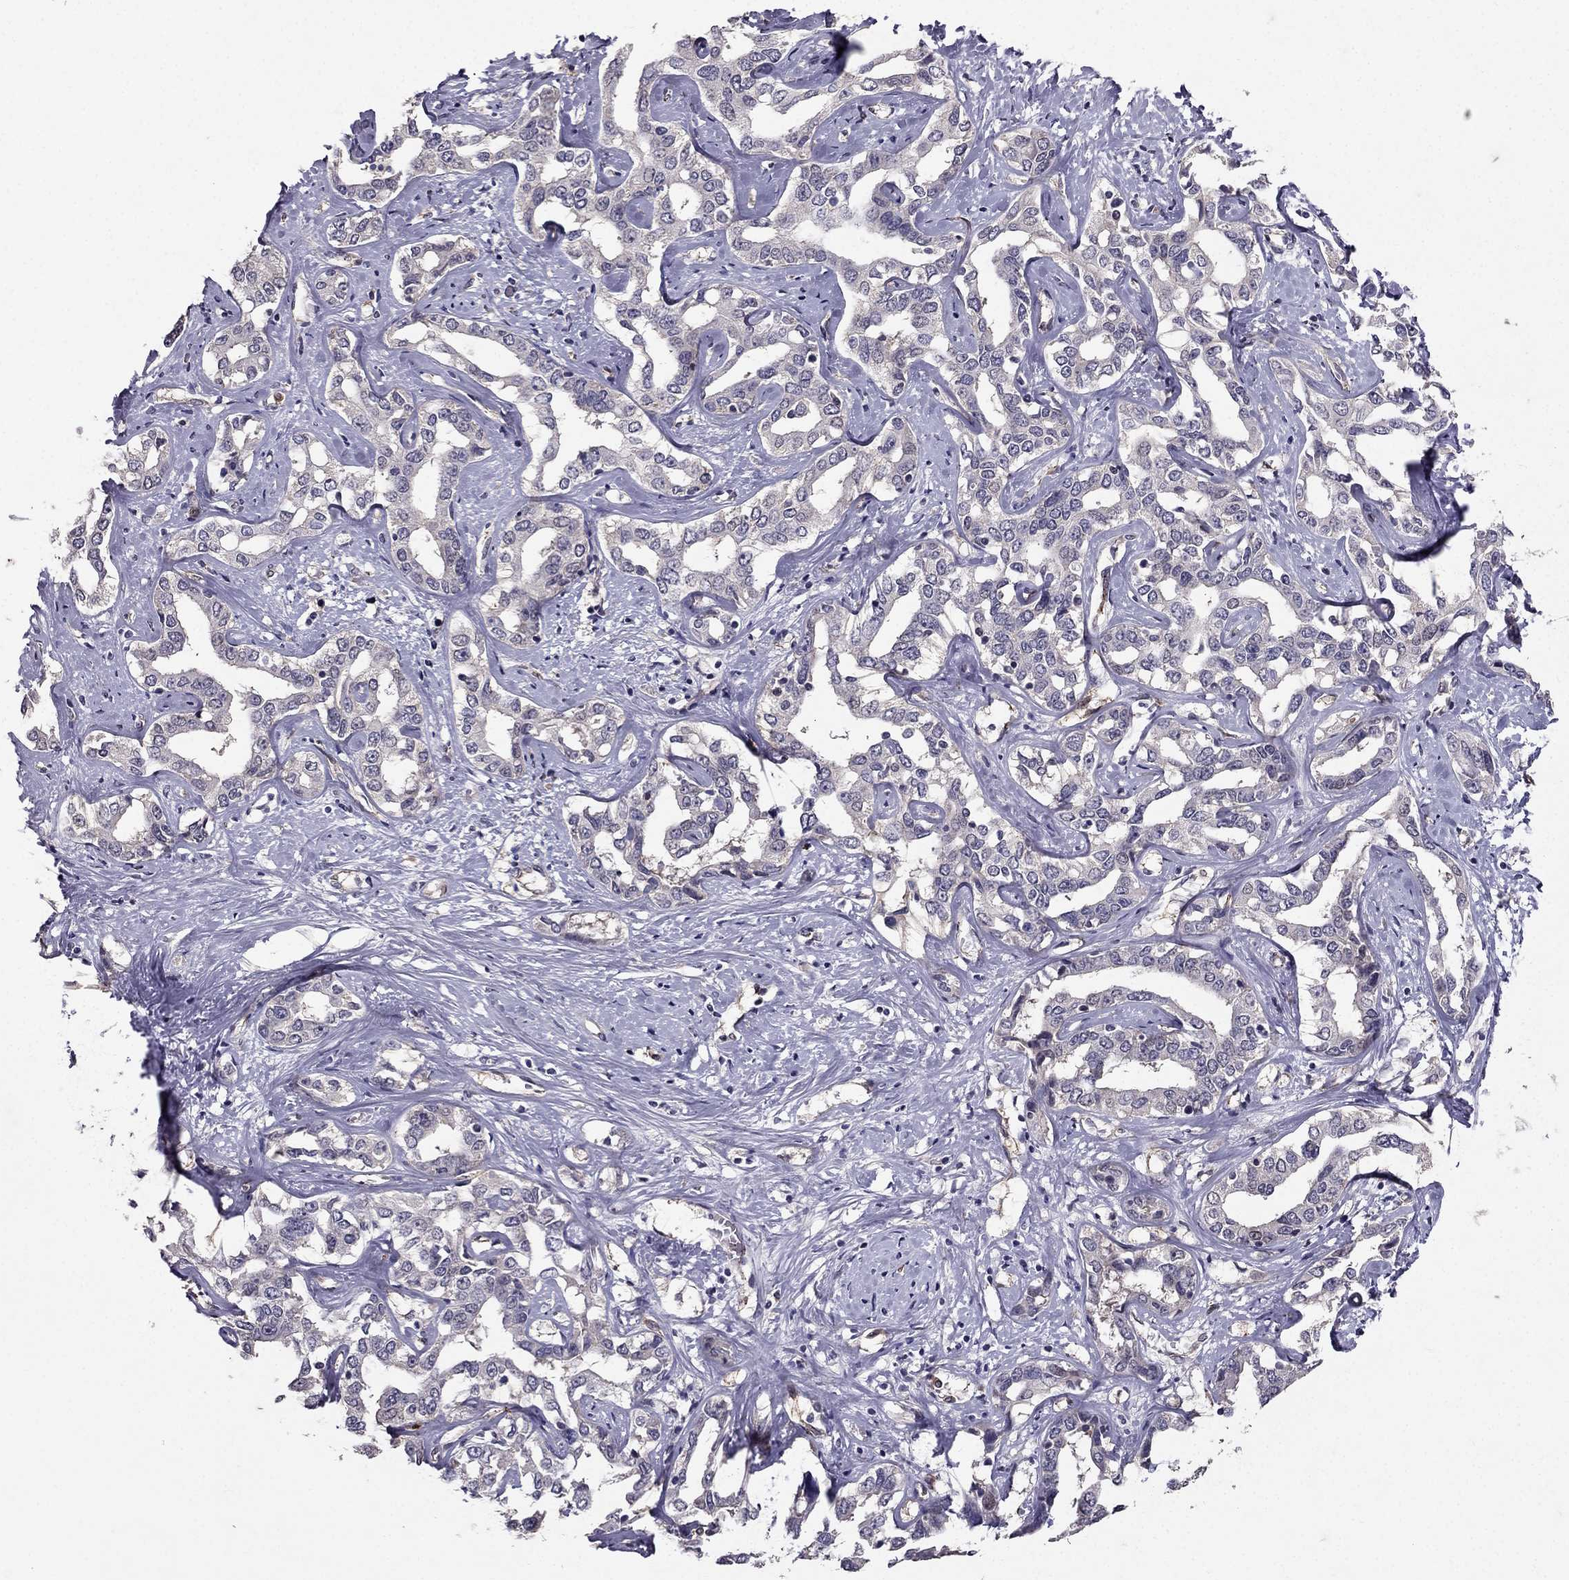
{"staining": {"intensity": "negative", "quantity": "none", "location": "none"}, "tissue": "liver cancer", "cell_type": "Tumor cells", "image_type": "cancer", "snomed": [{"axis": "morphology", "description": "Cholangiocarcinoma"}, {"axis": "topography", "description": "Liver"}], "caption": "Histopathology image shows no significant protein positivity in tumor cells of liver cancer. The staining is performed using DAB (3,3'-diaminobenzidine) brown chromogen with nuclei counter-stained in using hematoxylin.", "gene": "RASIP1", "patient": {"sex": "male", "age": 59}}